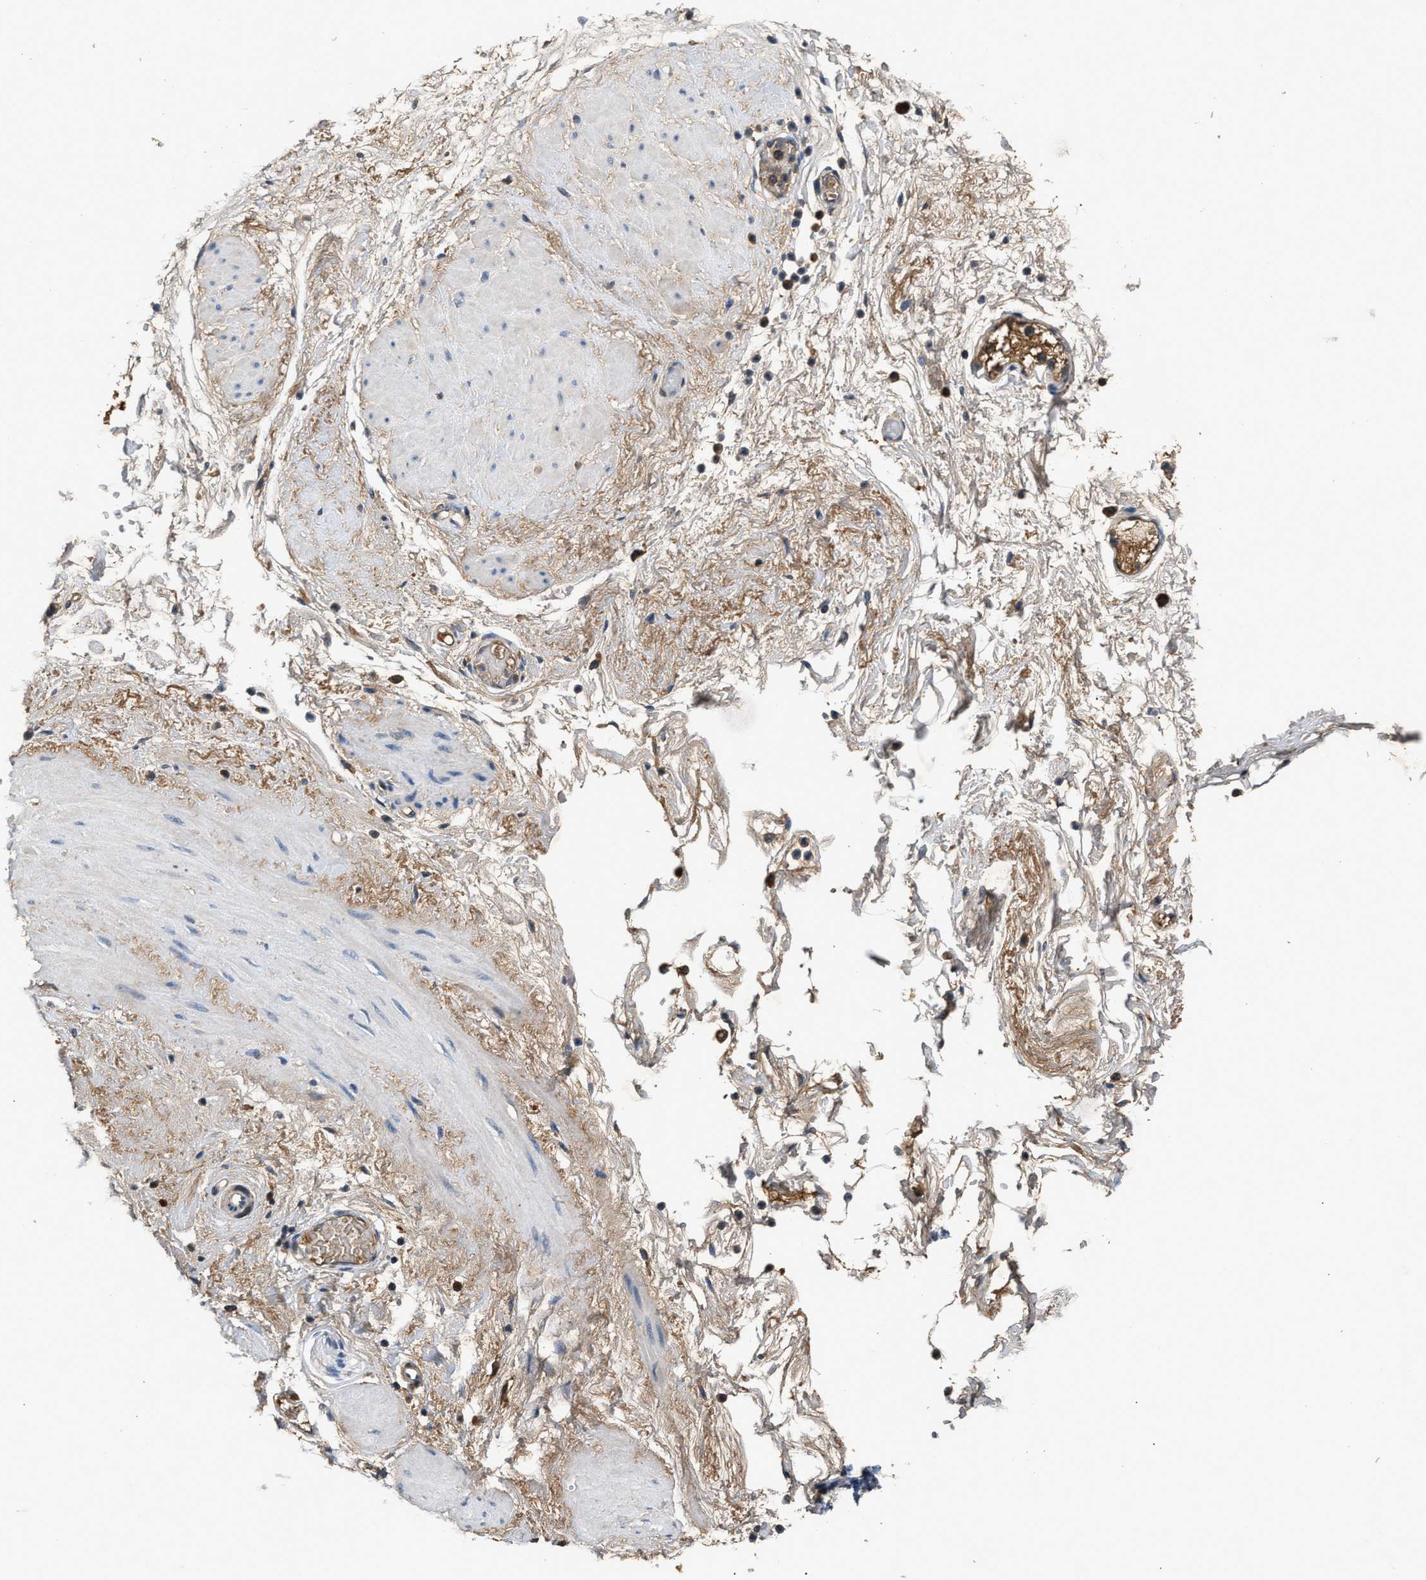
{"staining": {"intensity": "moderate", "quantity": ">75%", "location": "cytoplasmic/membranous"}, "tissue": "adipose tissue", "cell_type": "Adipocytes", "image_type": "normal", "snomed": [{"axis": "morphology", "description": "Normal tissue, NOS"}, {"axis": "topography", "description": "Soft tissue"}, {"axis": "topography", "description": "Vascular tissue"}], "caption": "This photomicrograph shows benign adipose tissue stained with immunohistochemistry to label a protein in brown. The cytoplasmic/membranous of adipocytes show moderate positivity for the protein. Nuclei are counter-stained blue.", "gene": "C3", "patient": {"sex": "female", "age": 35}}